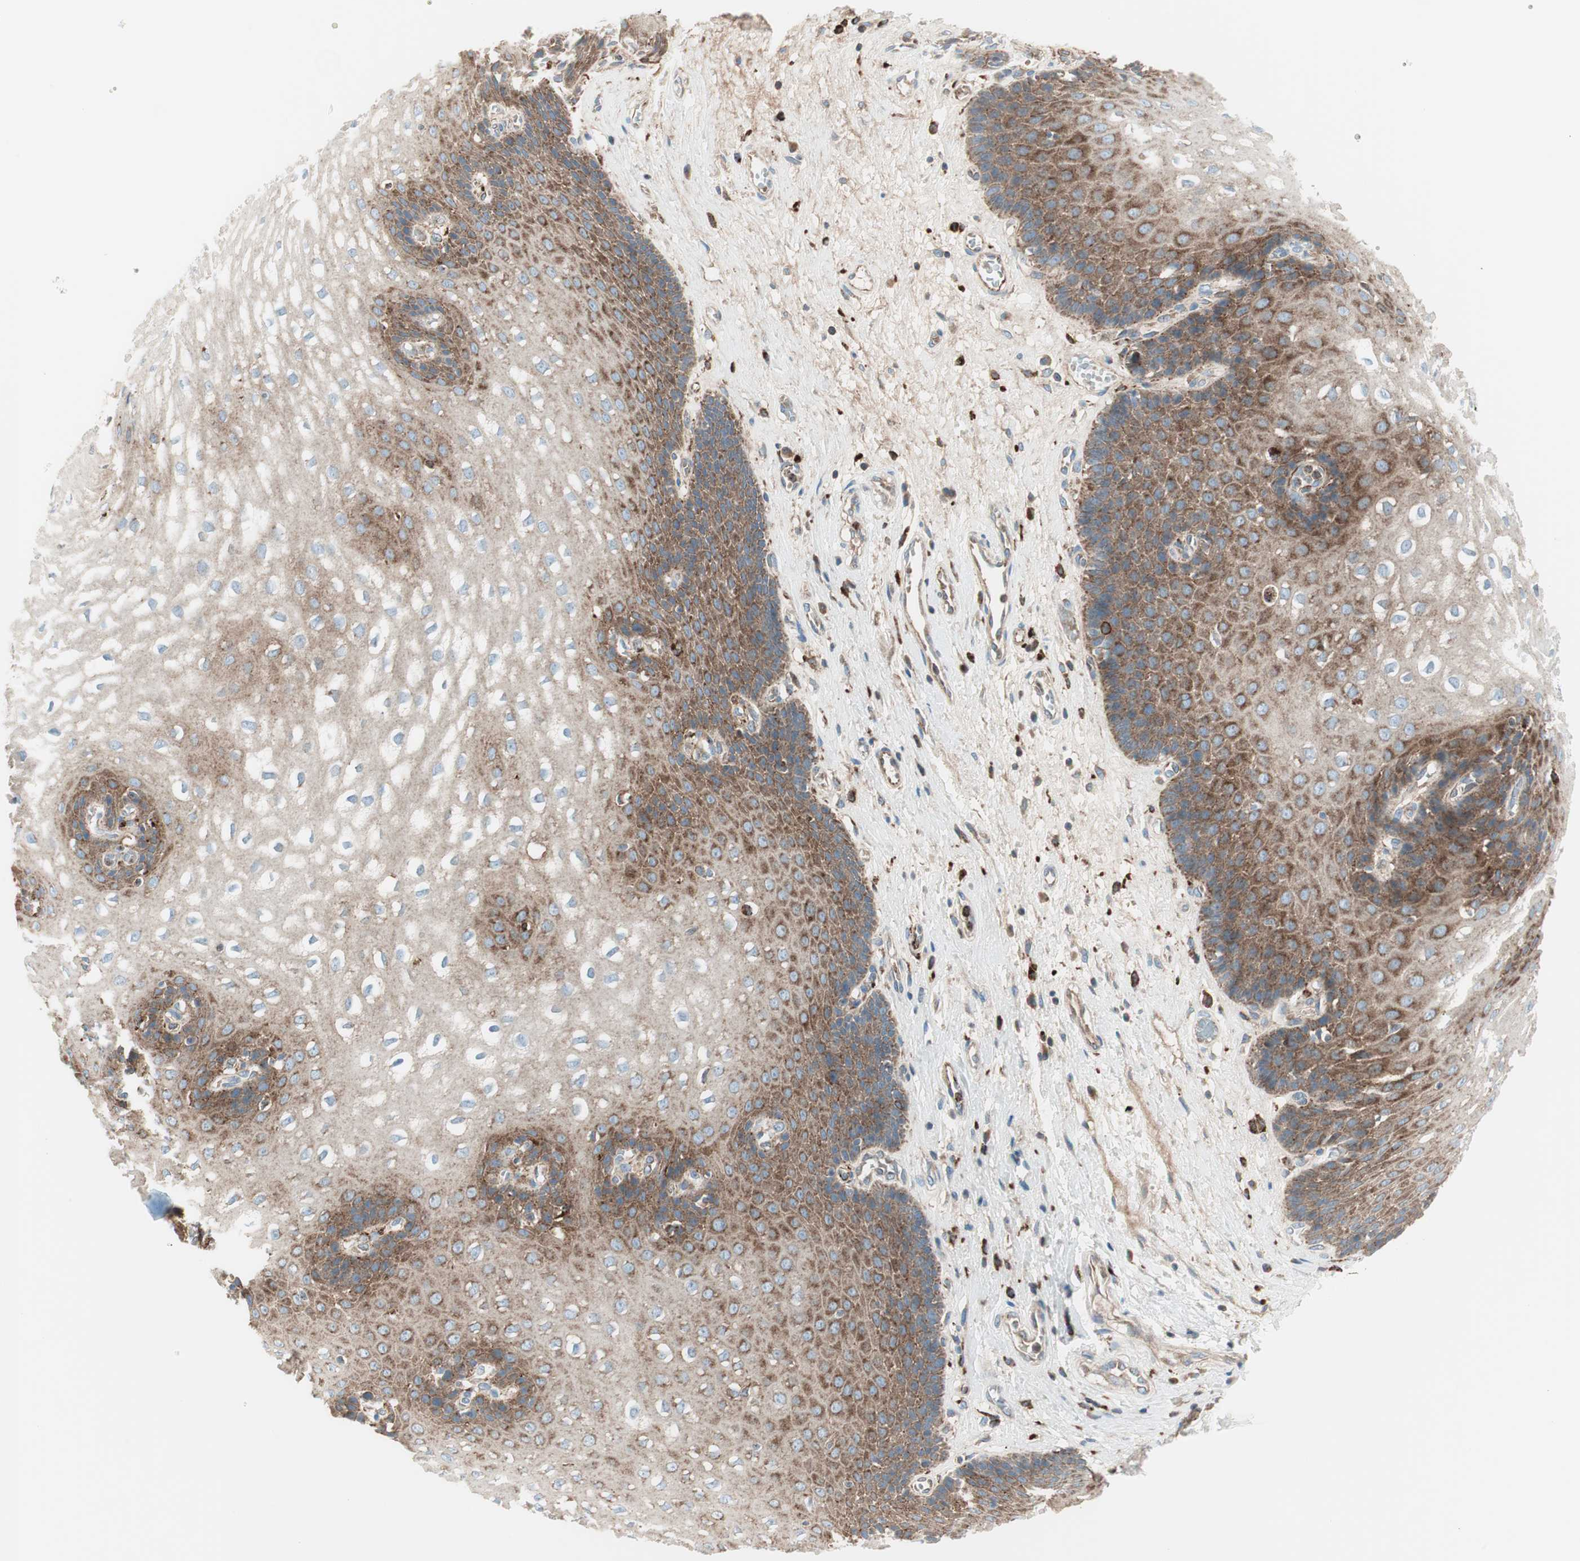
{"staining": {"intensity": "moderate", "quantity": "<25%", "location": "cytoplasmic/membranous"}, "tissue": "esophagus", "cell_type": "Squamous epithelial cells", "image_type": "normal", "snomed": [{"axis": "morphology", "description": "Normal tissue, NOS"}, {"axis": "topography", "description": "Esophagus"}], "caption": "An IHC histopathology image of benign tissue is shown. Protein staining in brown shows moderate cytoplasmic/membranous positivity in esophagus within squamous epithelial cells.", "gene": "ATP6V1G1", "patient": {"sex": "male", "age": 48}}